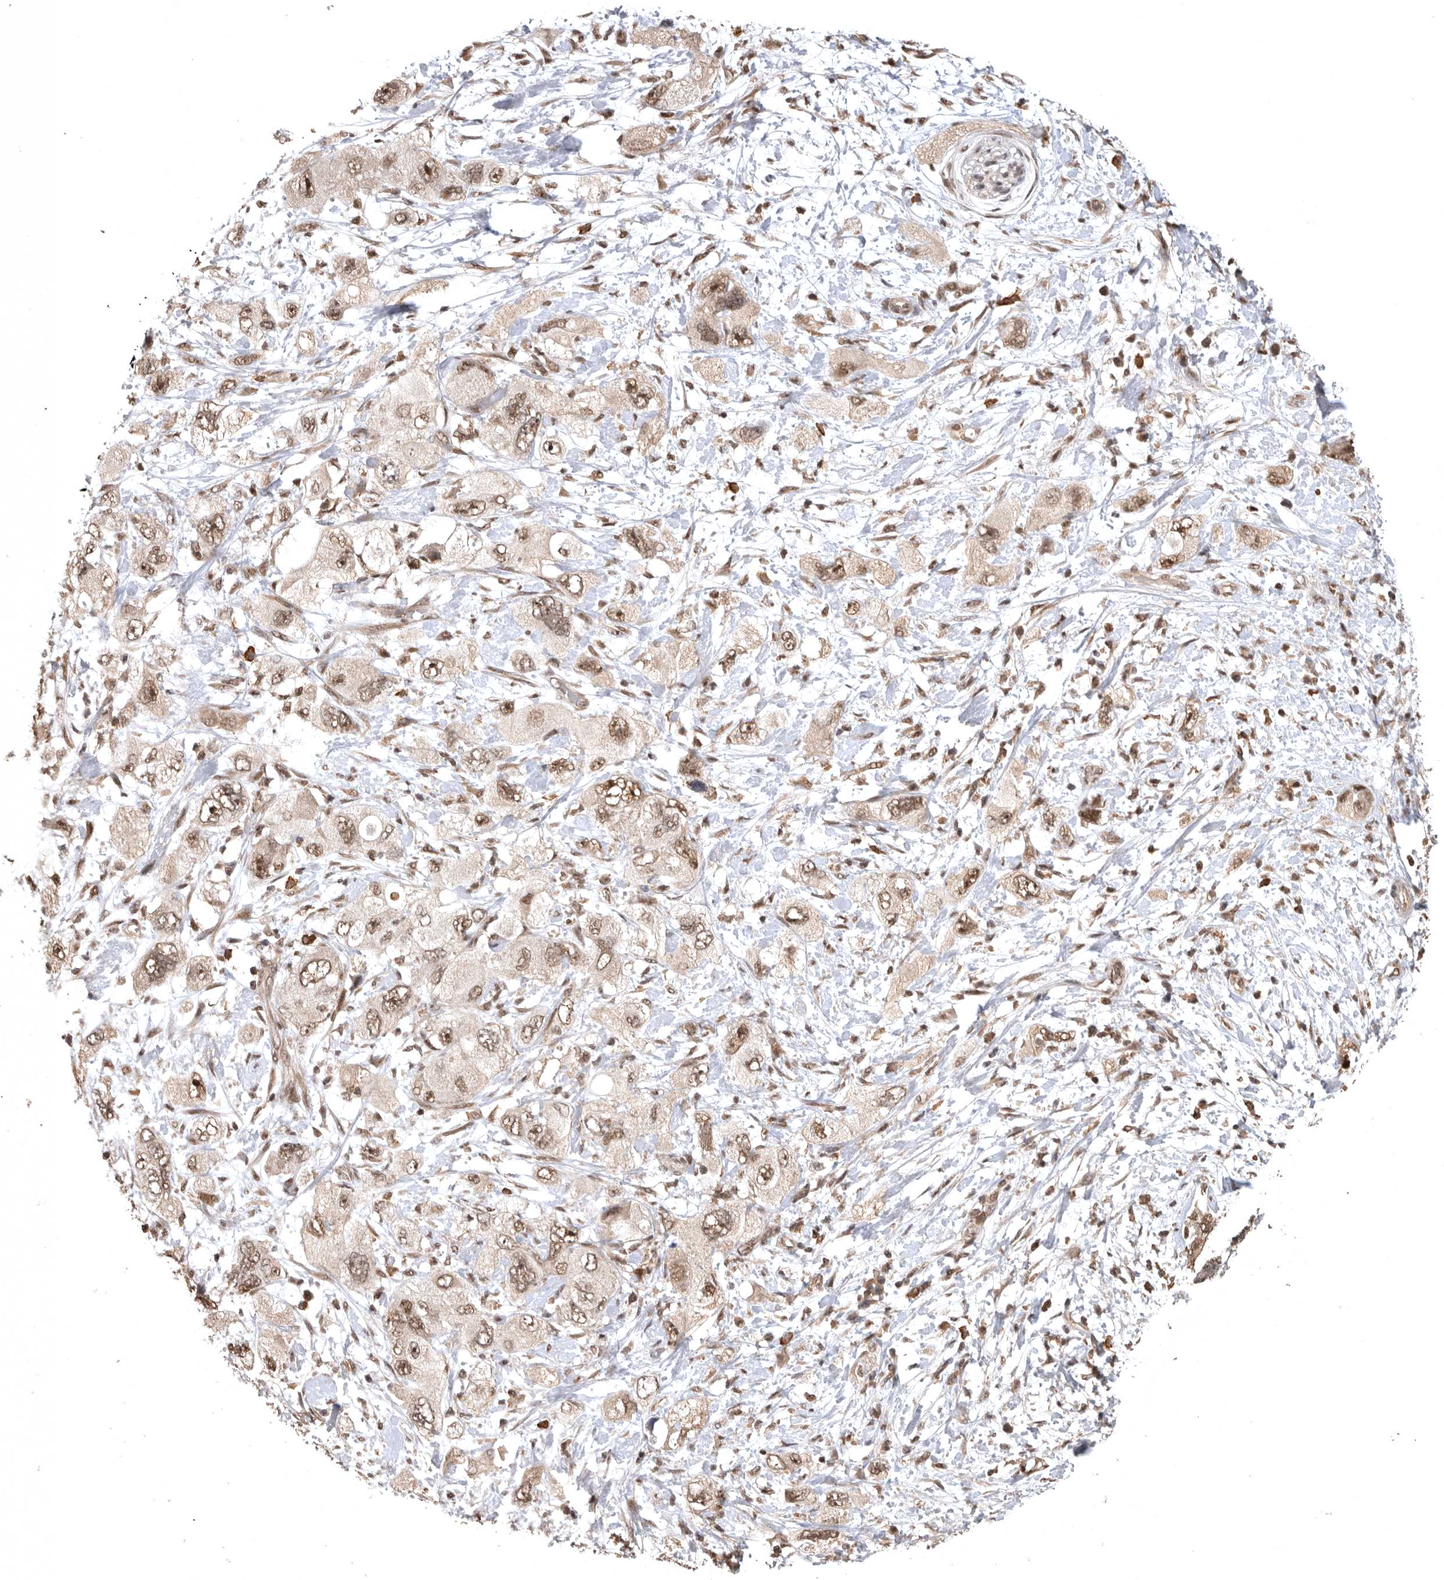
{"staining": {"intensity": "moderate", "quantity": ">75%", "location": "nuclear"}, "tissue": "pancreatic cancer", "cell_type": "Tumor cells", "image_type": "cancer", "snomed": [{"axis": "morphology", "description": "Adenocarcinoma, NOS"}, {"axis": "topography", "description": "Pancreas"}], "caption": "Pancreatic cancer (adenocarcinoma) stained for a protein (brown) reveals moderate nuclear positive positivity in about >75% of tumor cells.", "gene": "CBLL1", "patient": {"sex": "female", "age": 73}}